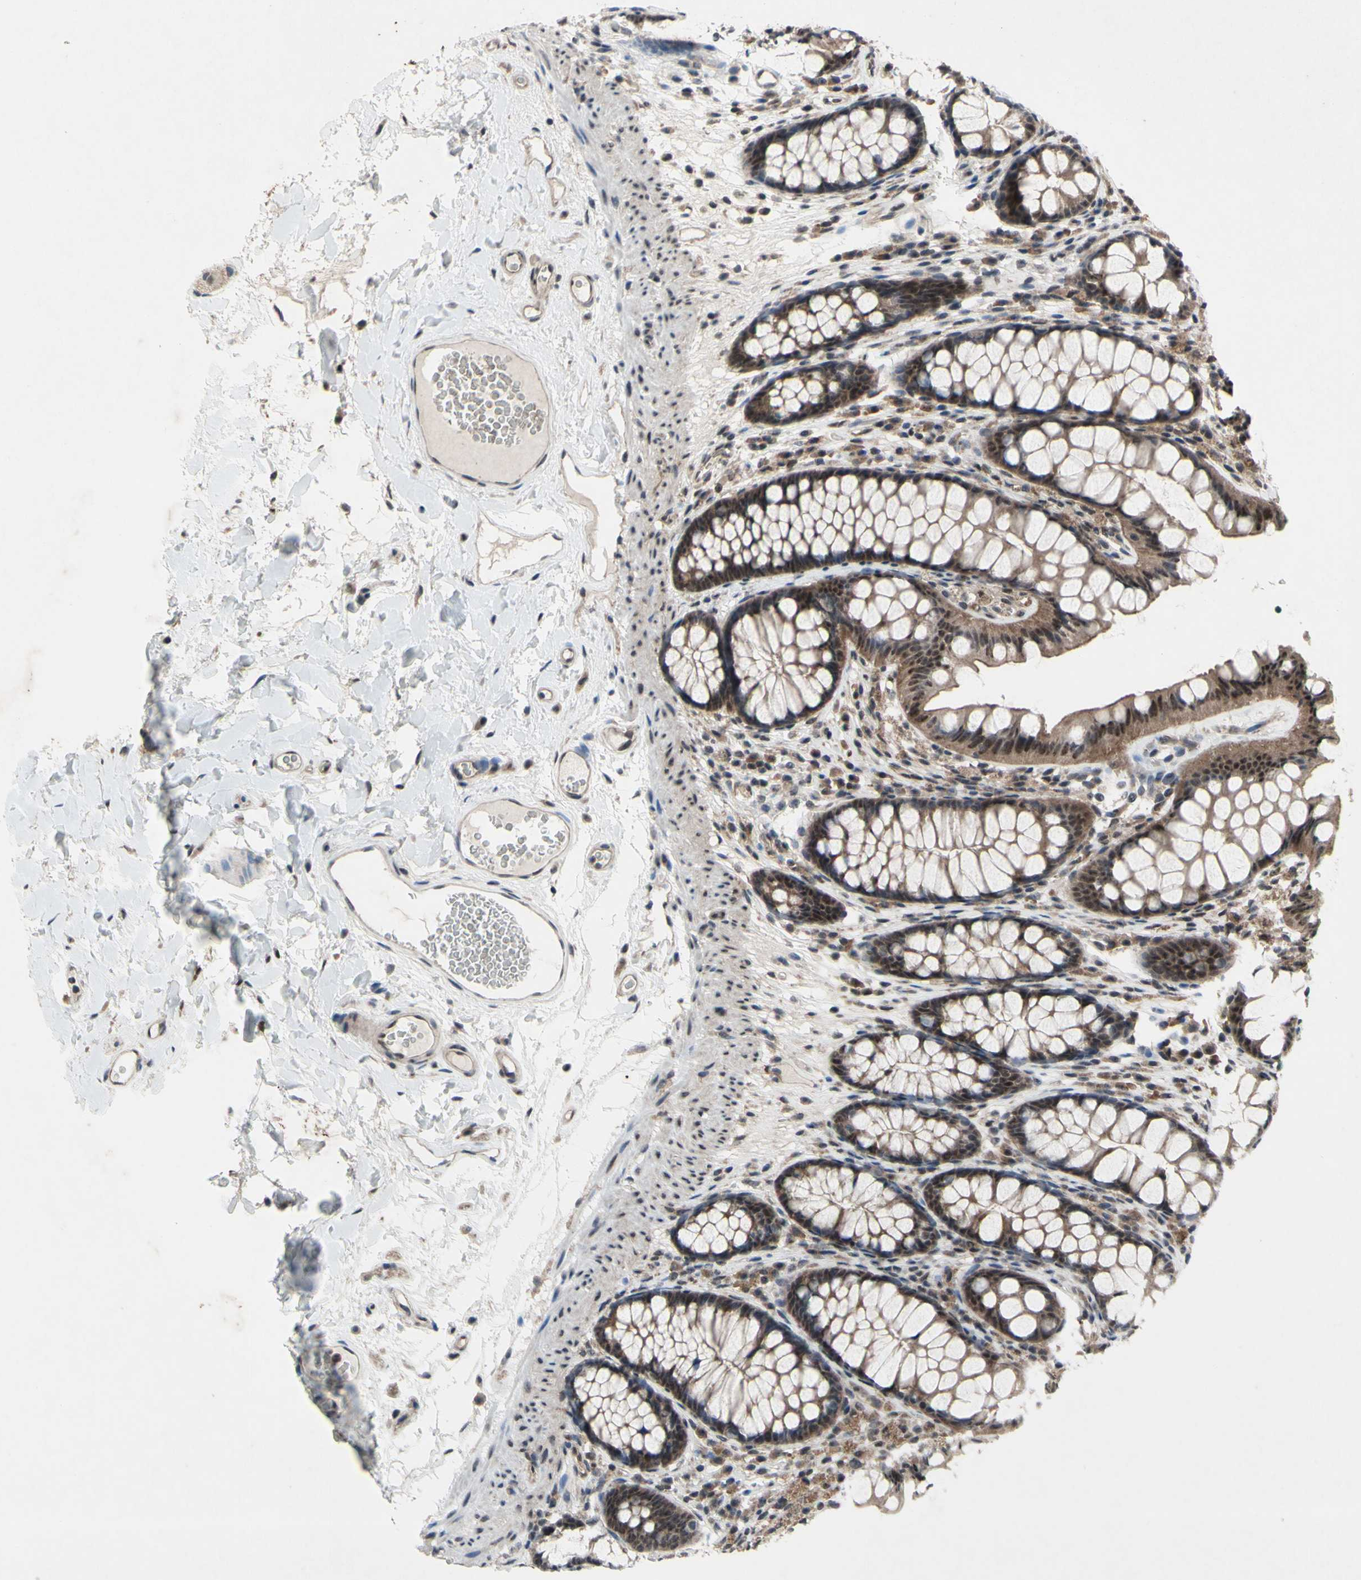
{"staining": {"intensity": "weak", "quantity": ">75%", "location": "cytoplasmic/membranous"}, "tissue": "colon", "cell_type": "Endothelial cells", "image_type": "normal", "snomed": [{"axis": "morphology", "description": "Normal tissue, NOS"}, {"axis": "topography", "description": "Colon"}], "caption": "Immunohistochemistry image of unremarkable colon: human colon stained using immunohistochemistry displays low levels of weak protein expression localized specifically in the cytoplasmic/membranous of endothelial cells, appearing as a cytoplasmic/membranous brown color.", "gene": "TRDMT1", "patient": {"sex": "female", "age": 55}}